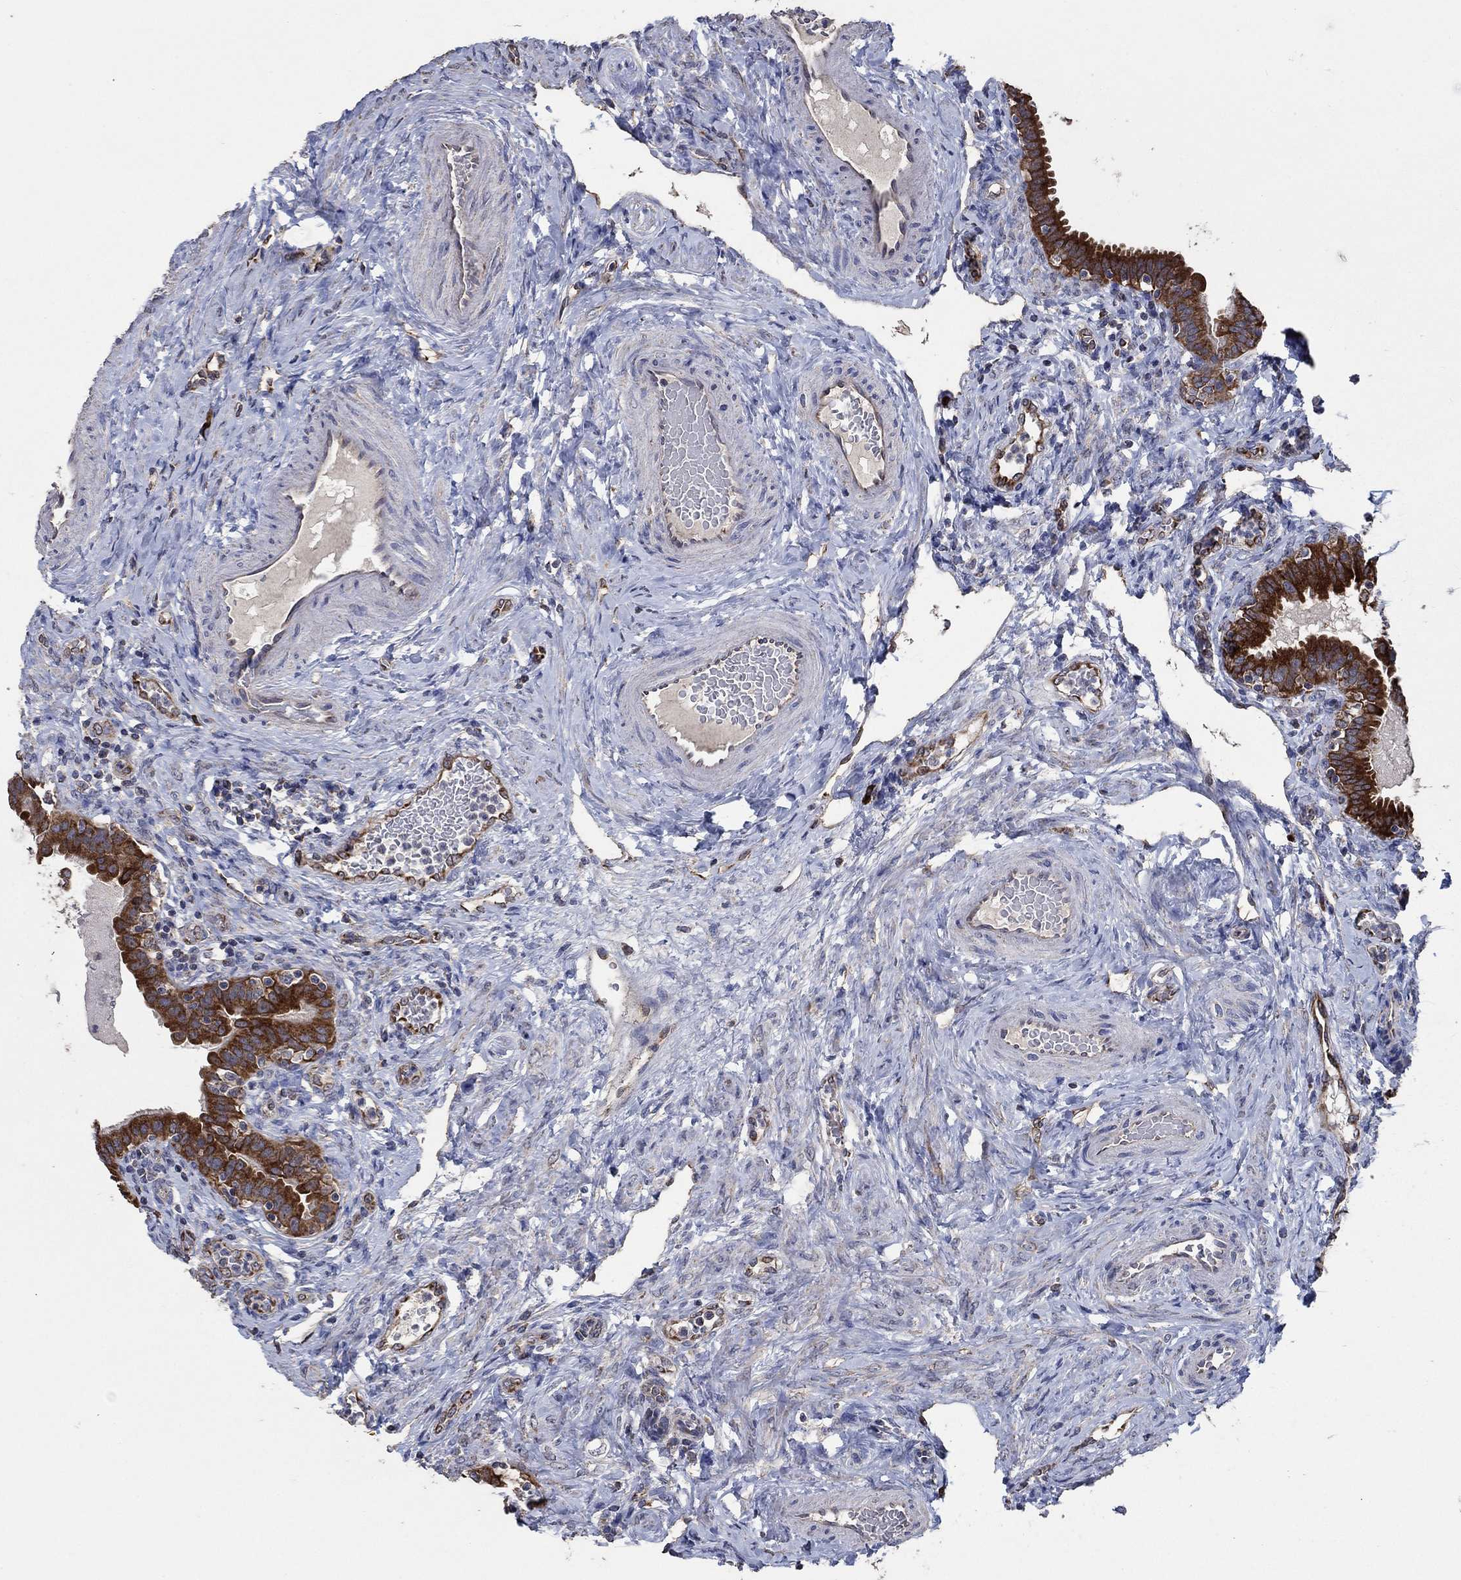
{"staining": {"intensity": "strong", "quantity": ">75%", "location": "cytoplasmic/membranous"}, "tissue": "fallopian tube", "cell_type": "Glandular cells", "image_type": "normal", "snomed": [{"axis": "morphology", "description": "Normal tissue, NOS"}, {"axis": "topography", "description": "Fallopian tube"}, {"axis": "topography", "description": "Ovary"}], "caption": "This is a photomicrograph of IHC staining of unremarkable fallopian tube, which shows strong expression in the cytoplasmic/membranous of glandular cells.", "gene": "HID1", "patient": {"sex": "female", "age": 41}}